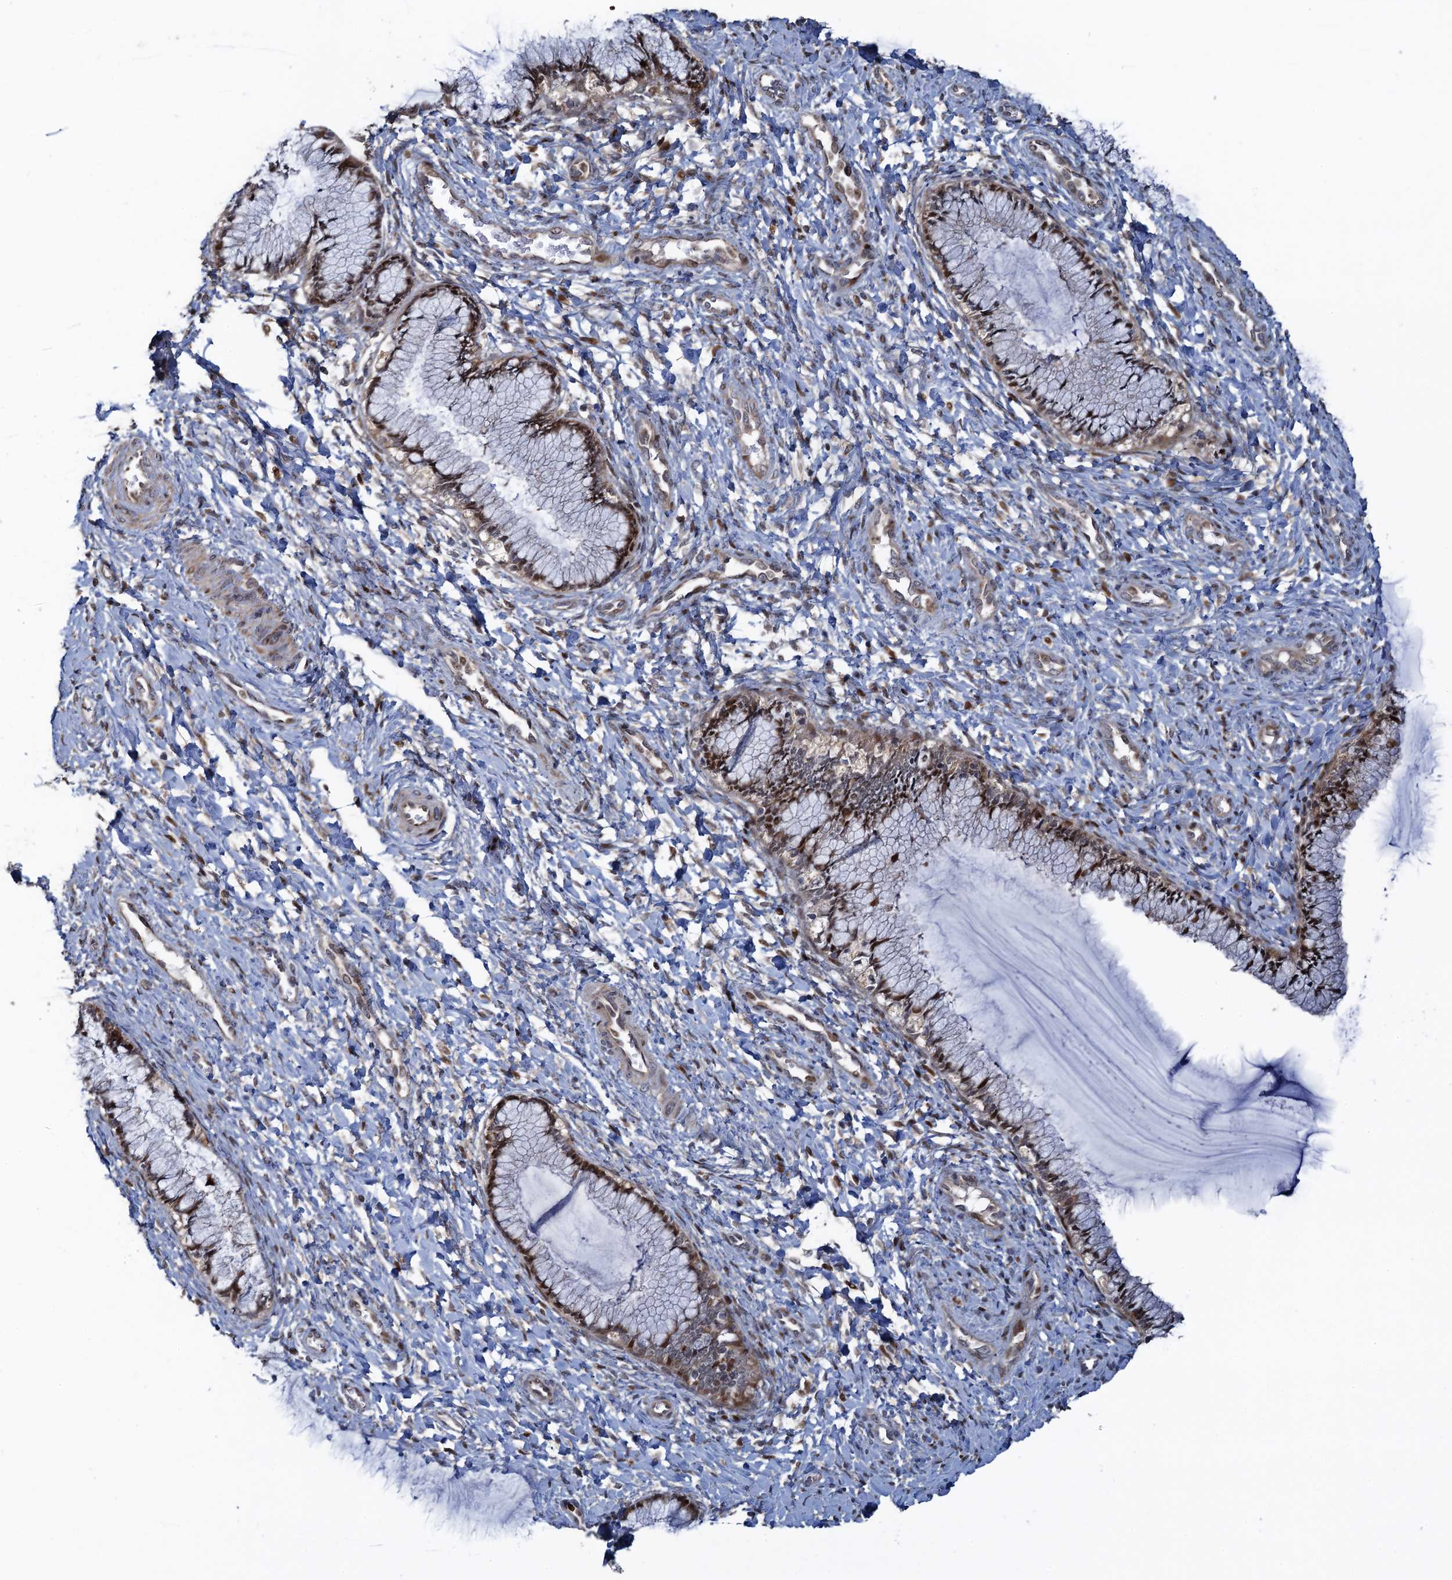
{"staining": {"intensity": "moderate", "quantity": ">75%", "location": "nuclear"}, "tissue": "cervix", "cell_type": "Glandular cells", "image_type": "normal", "snomed": [{"axis": "morphology", "description": "Normal tissue, NOS"}, {"axis": "morphology", "description": "Adenocarcinoma, NOS"}, {"axis": "topography", "description": "Cervix"}], "caption": "Glandular cells show medium levels of moderate nuclear expression in about >75% of cells in normal human cervix.", "gene": "ATOSA", "patient": {"sex": "female", "age": 29}}